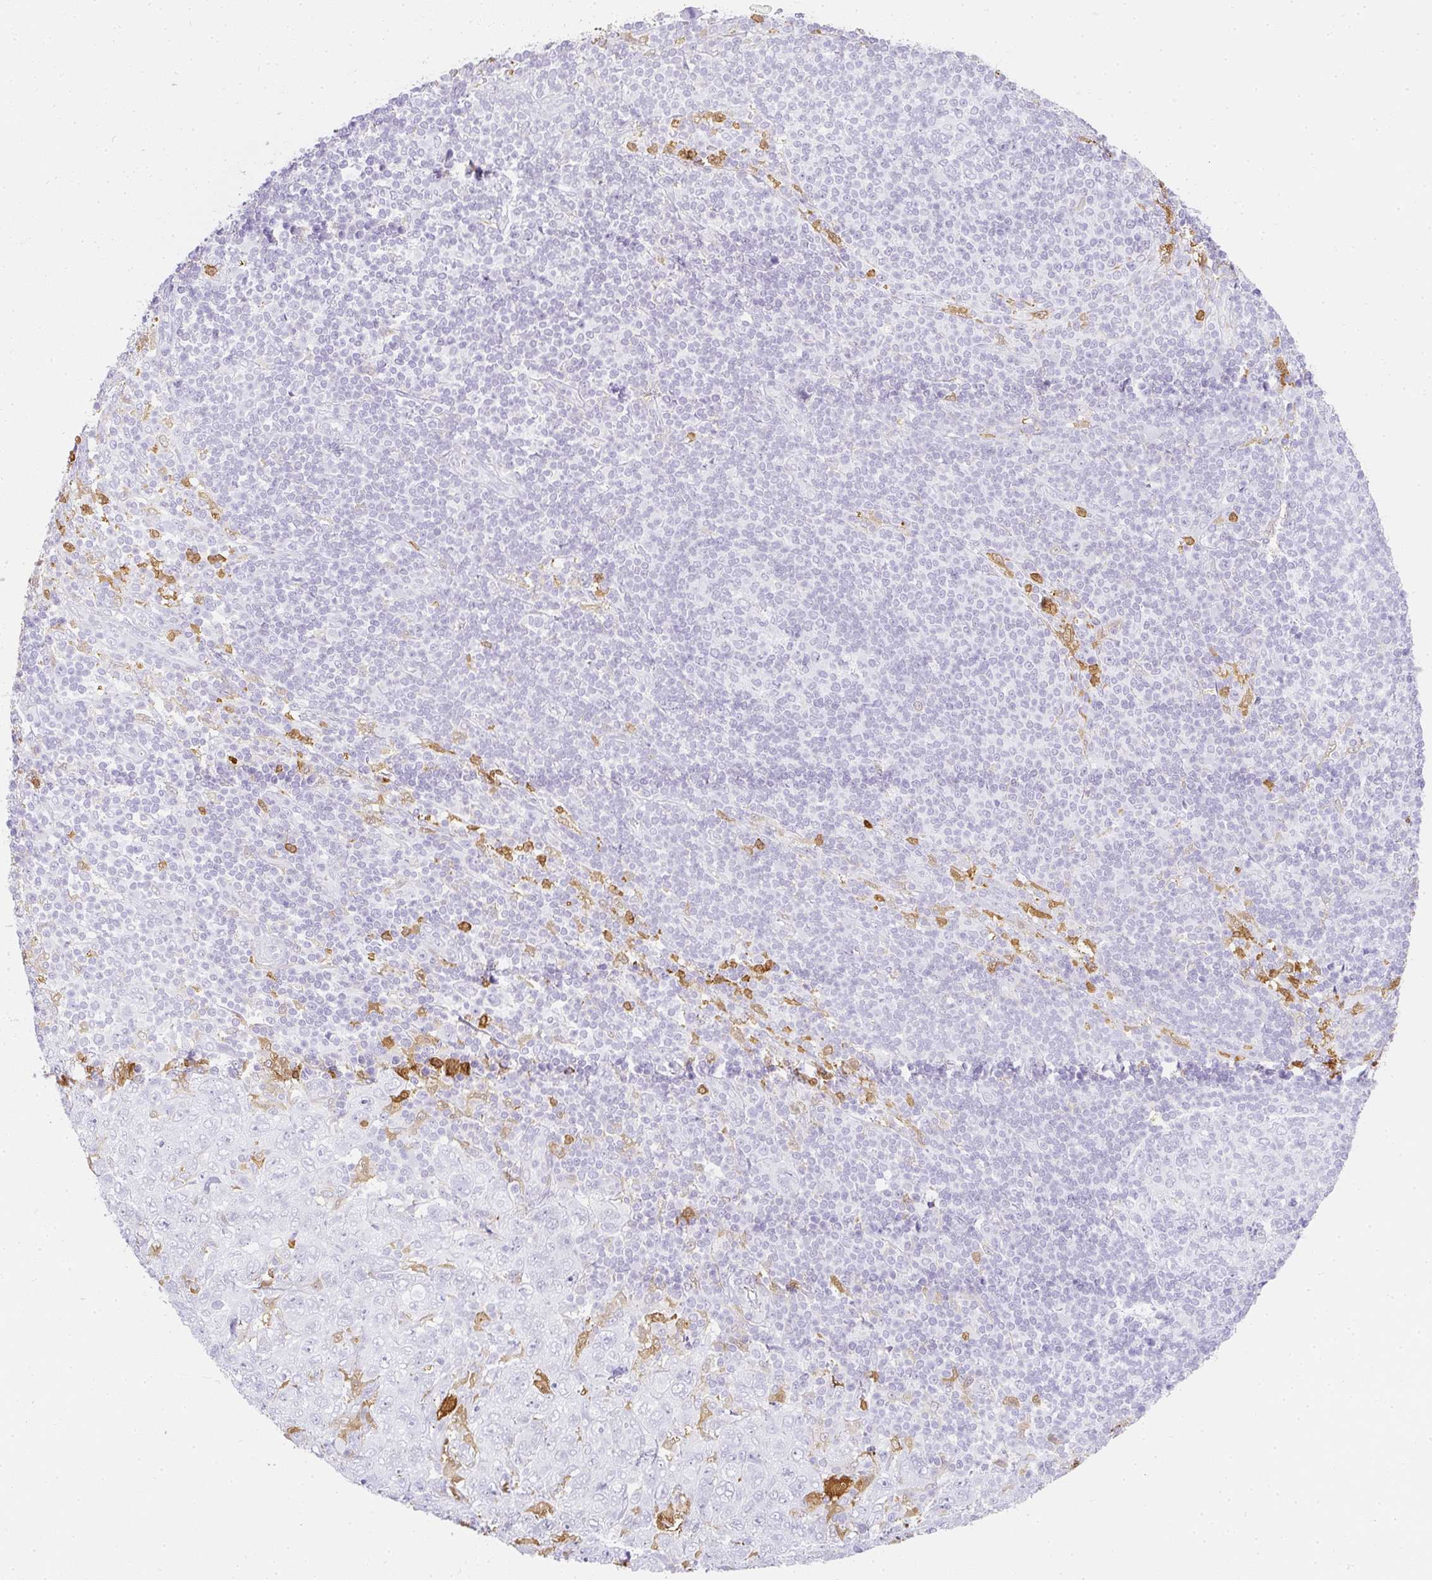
{"staining": {"intensity": "negative", "quantity": "none", "location": "none"}, "tissue": "pancreatic cancer", "cell_type": "Tumor cells", "image_type": "cancer", "snomed": [{"axis": "morphology", "description": "Adenocarcinoma, NOS"}, {"axis": "topography", "description": "Pancreas"}], "caption": "Adenocarcinoma (pancreatic) was stained to show a protein in brown. There is no significant positivity in tumor cells.", "gene": "HK3", "patient": {"sex": "male", "age": 68}}